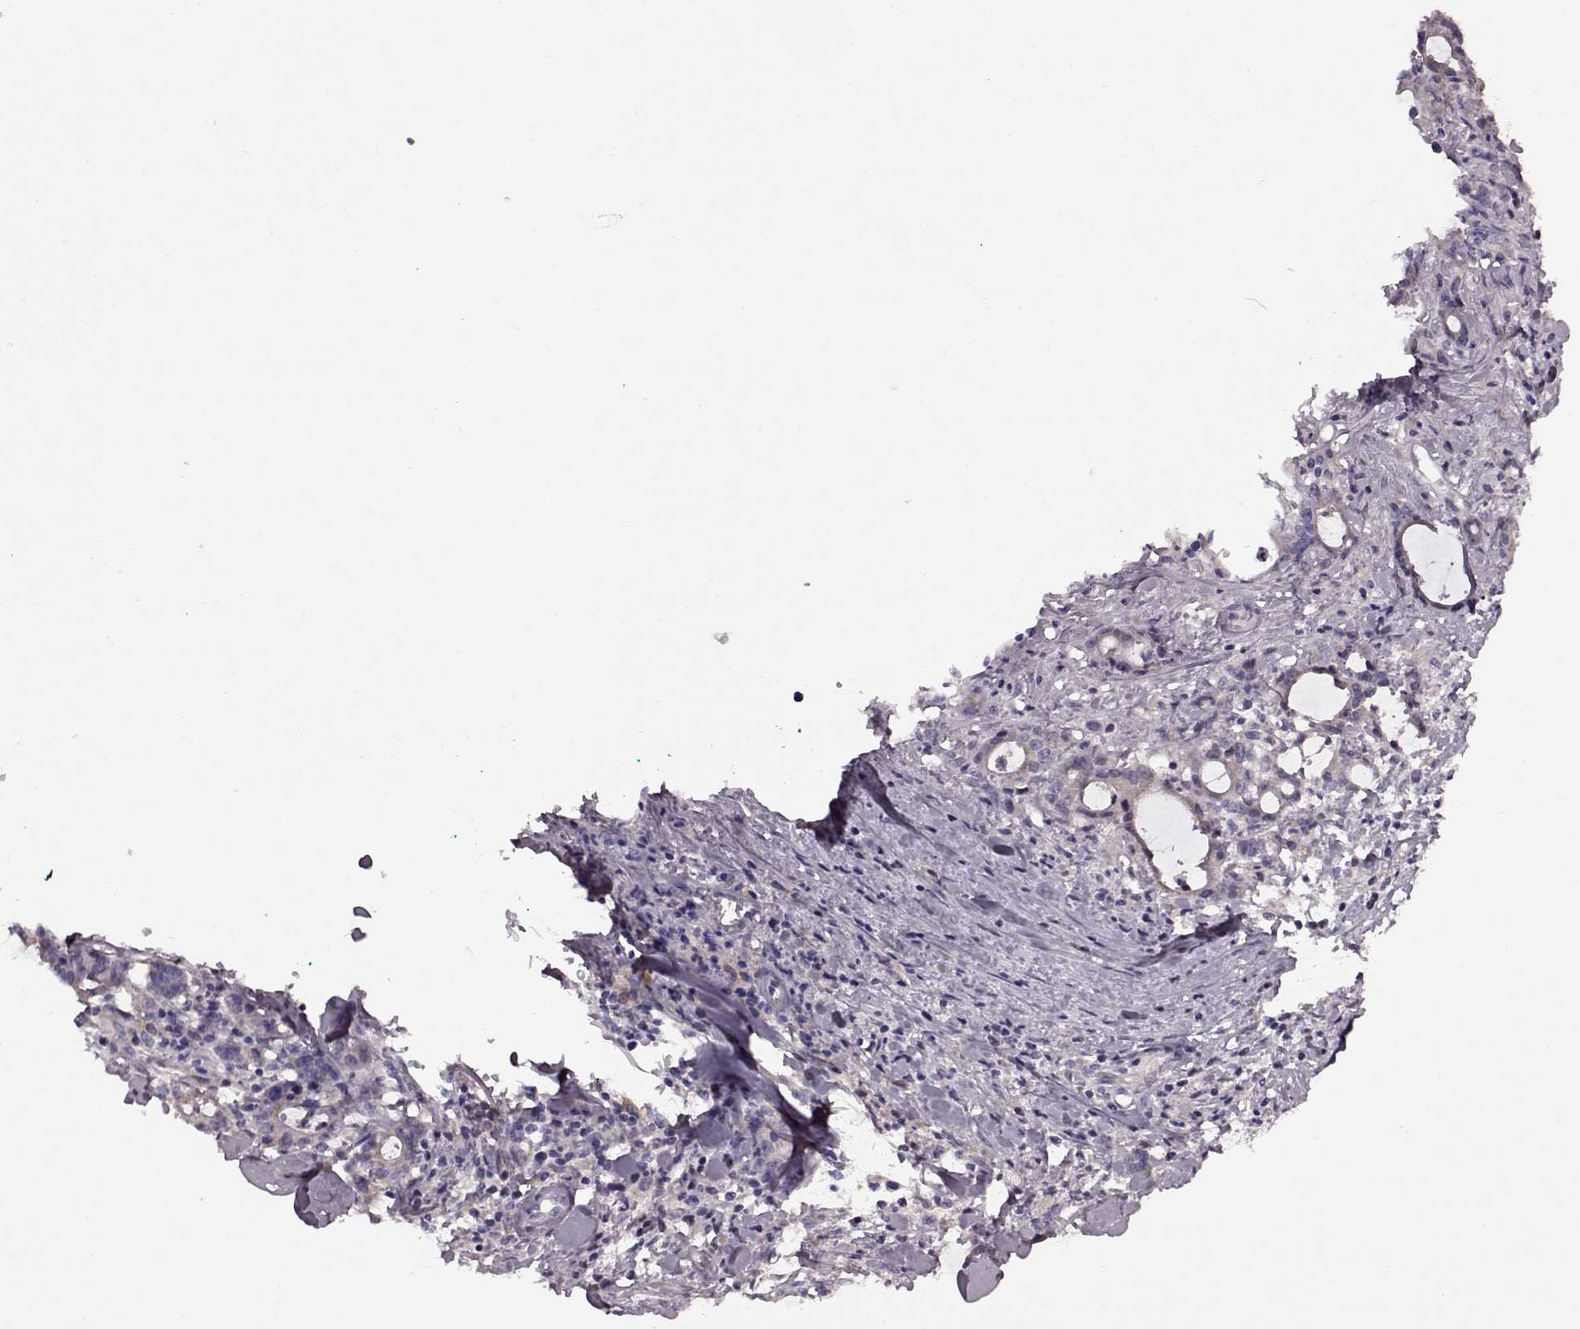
{"staining": {"intensity": "negative", "quantity": "none", "location": "none"}, "tissue": "stomach cancer", "cell_type": "Tumor cells", "image_type": "cancer", "snomed": [{"axis": "morphology", "description": "Adenocarcinoma, NOS"}, {"axis": "topography", "description": "Stomach, upper"}], "caption": "An immunohistochemistry histopathology image of adenocarcinoma (stomach) is shown. There is no staining in tumor cells of adenocarcinoma (stomach).", "gene": "MTSS1", "patient": {"sex": "male", "age": 68}}